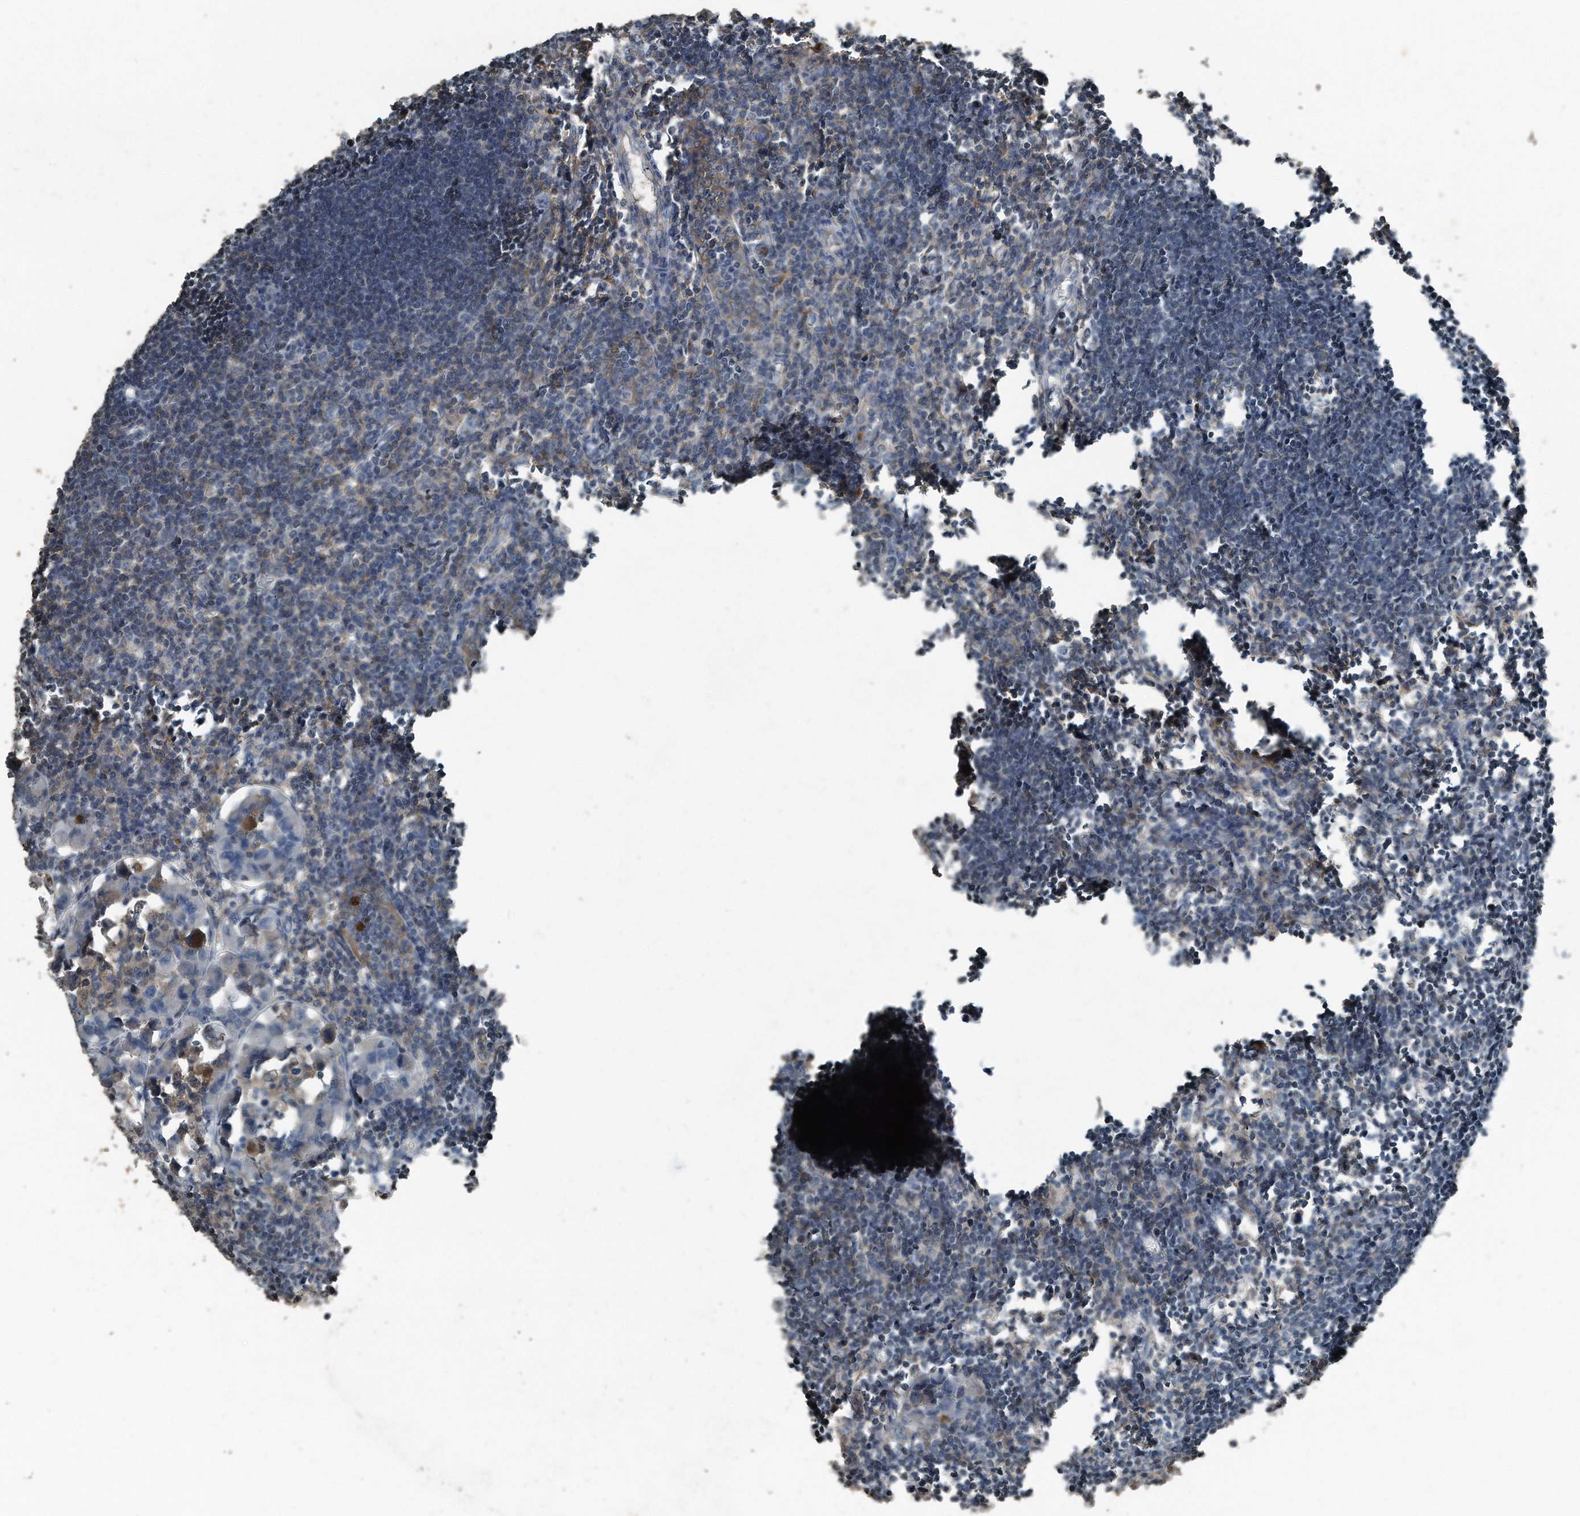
{"staining": {"intensity": "moderate", "quantity": "<25%", "location": "cytoplasmic/membranous"}, "tissue": "lymph node", "cell_type": "Germinal center cells", "image_type": "normal", "snomed": [{"axis": "morphology", "description": "Normal tissue, NOS"}, {"axis": "morphology", "description": "Malignant melanoma, Metastatic site"}, {"axis": "topography", "description": "Lymph node"}], "caption": "IHC image of benign lymph node: lymph node stained using immunohistochemistry (IHC) reveals low levels of moderate protein expression localized specifically in the cytoplasmic/membranous of germinal center cells, appearing as a cytoplasmic/membranous brown color.", "gene": "C9", "patient": {"sex": "male", "age": 41}}